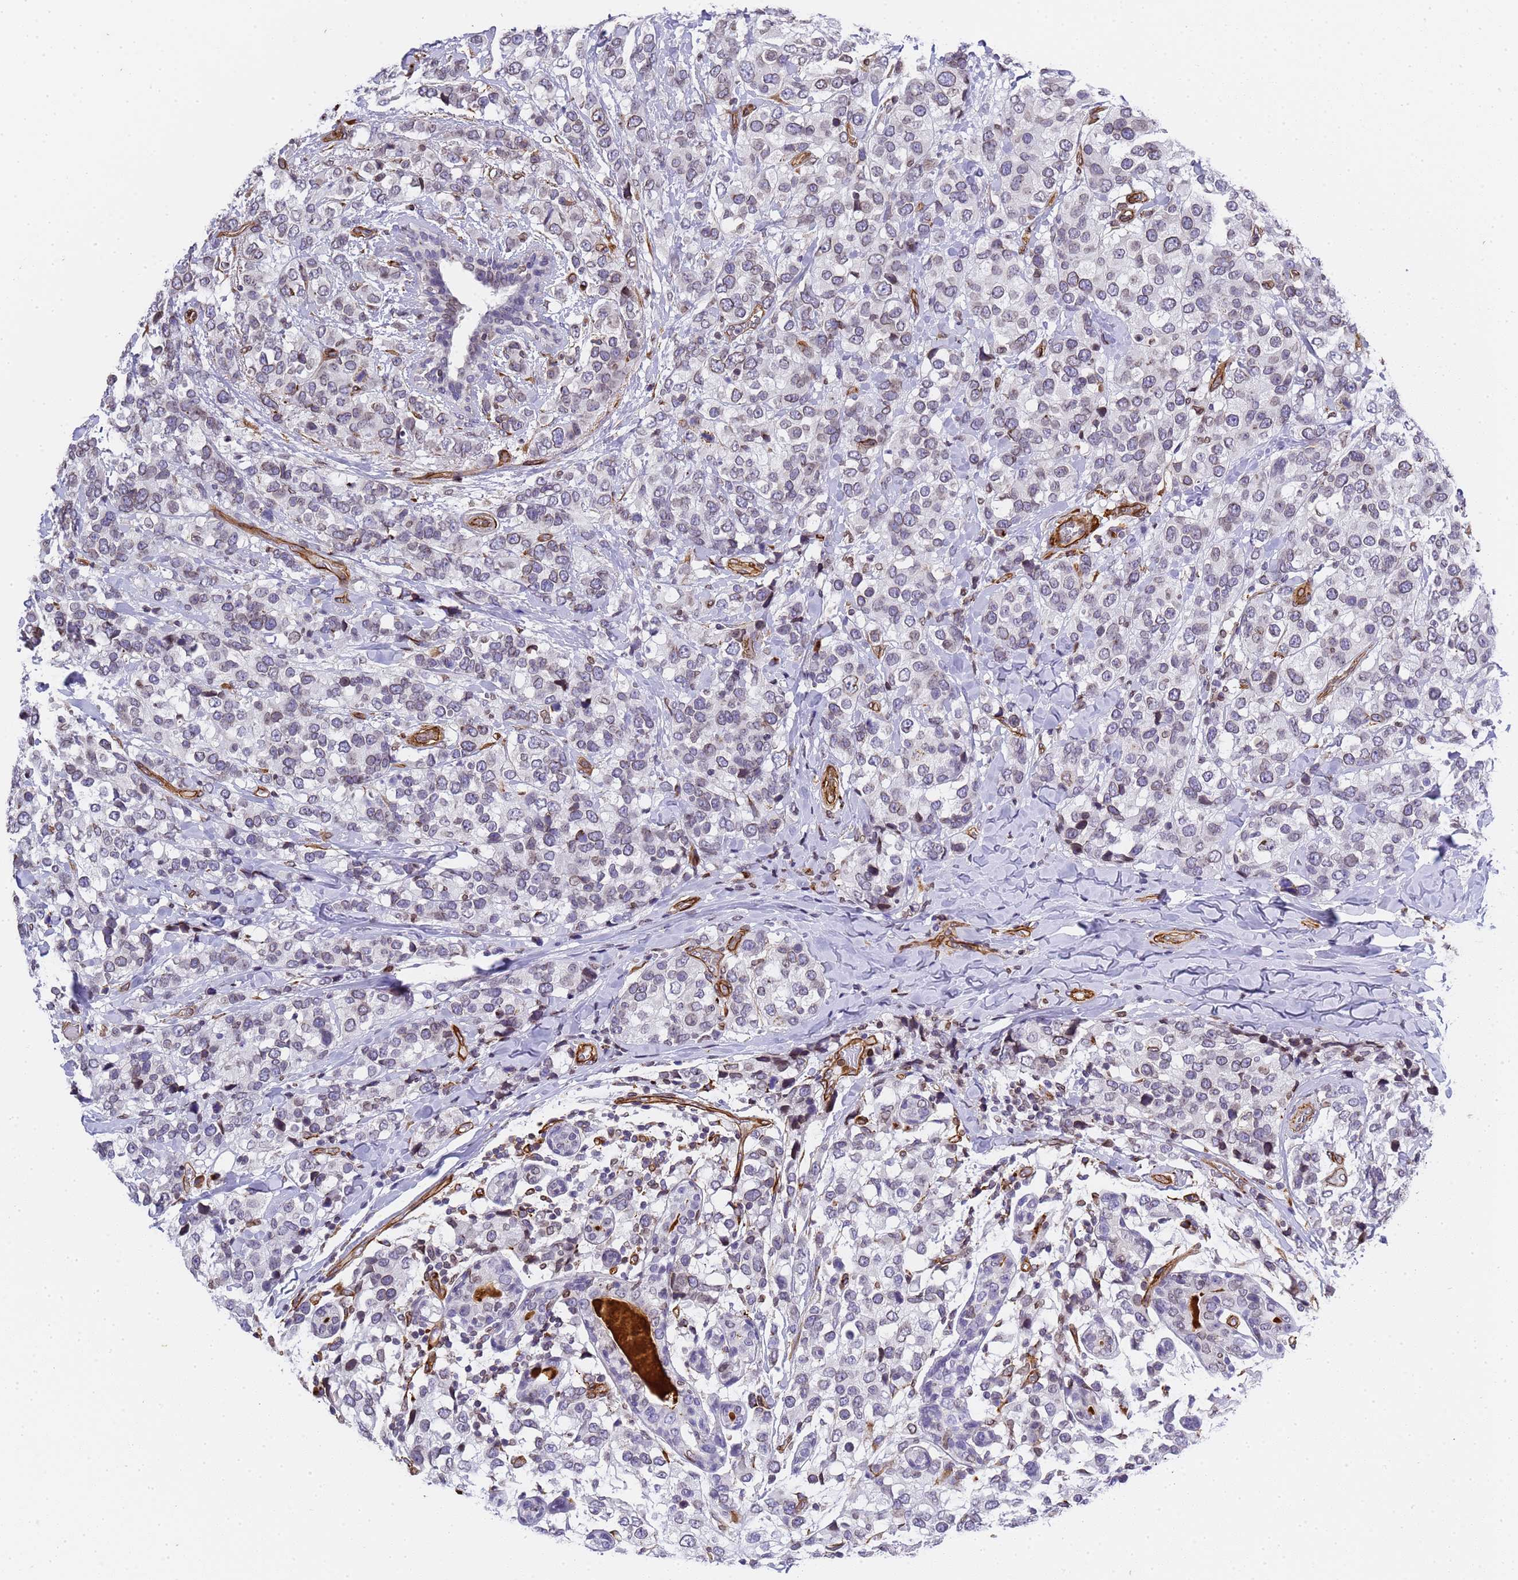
{"staining": {"intensity": "weak", "quantity": ">75%", "location": "nuclear"}, "tissue": "breast cancer", "cell_type": "Tumor cells", "image_type": "cancer", "snomed": [{"axis": "morphology", "description": "Lobular carcinoma"}, {"axis": "topography", "description": "Breast"}], "caption": "A micrograph of human breast cancer stained for a protein displays weak nuclear brown staining in tumor cells. (Stains: DAB in brown, nuclei in blue, Microscopy: brightfield microscopy at high magnification).", "gene": "IGFBP7", "patient": {"sex": "female", "age": 59}}